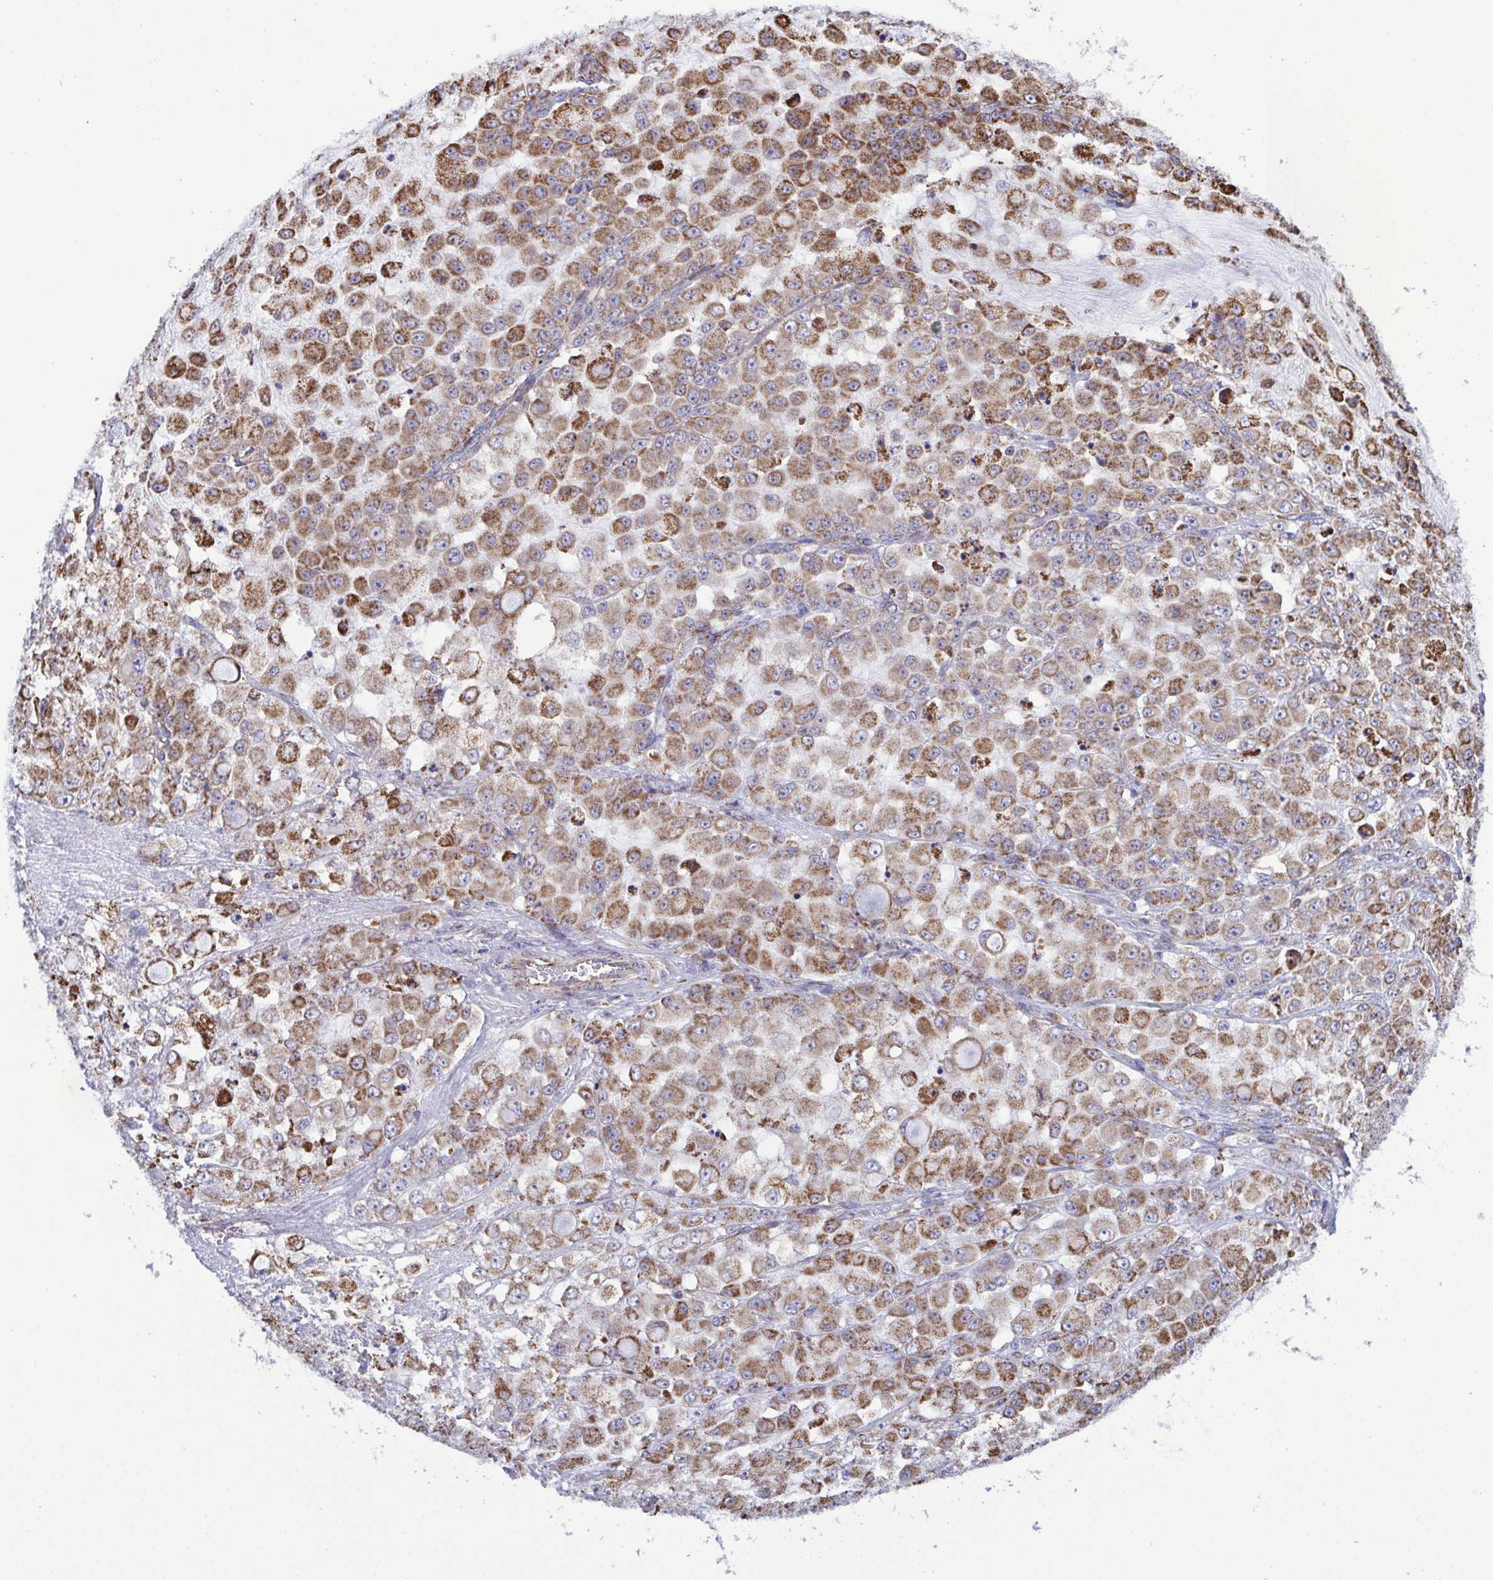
{"staining": {"intensity": "moderate", "quantity": ">75%", "location": "cytoplasmic/membranous"}, "tissue": "stomach cancer", "cell_type": "Tumor cells", "image_type": "cancer", "snomed": [{"axis": "morphology", "description": "Adenocarcinoma, NOS"}, {"axis": "topography", "description": "Stomach"}], "caption": "Tumor cells display medium levels of moderate cytoplasmic/membranous staining in about >75% of cells in human adenocarcinoma (stomach).", "gene": "CSDE1", "patient": {"sex": "female", "age": 76}}